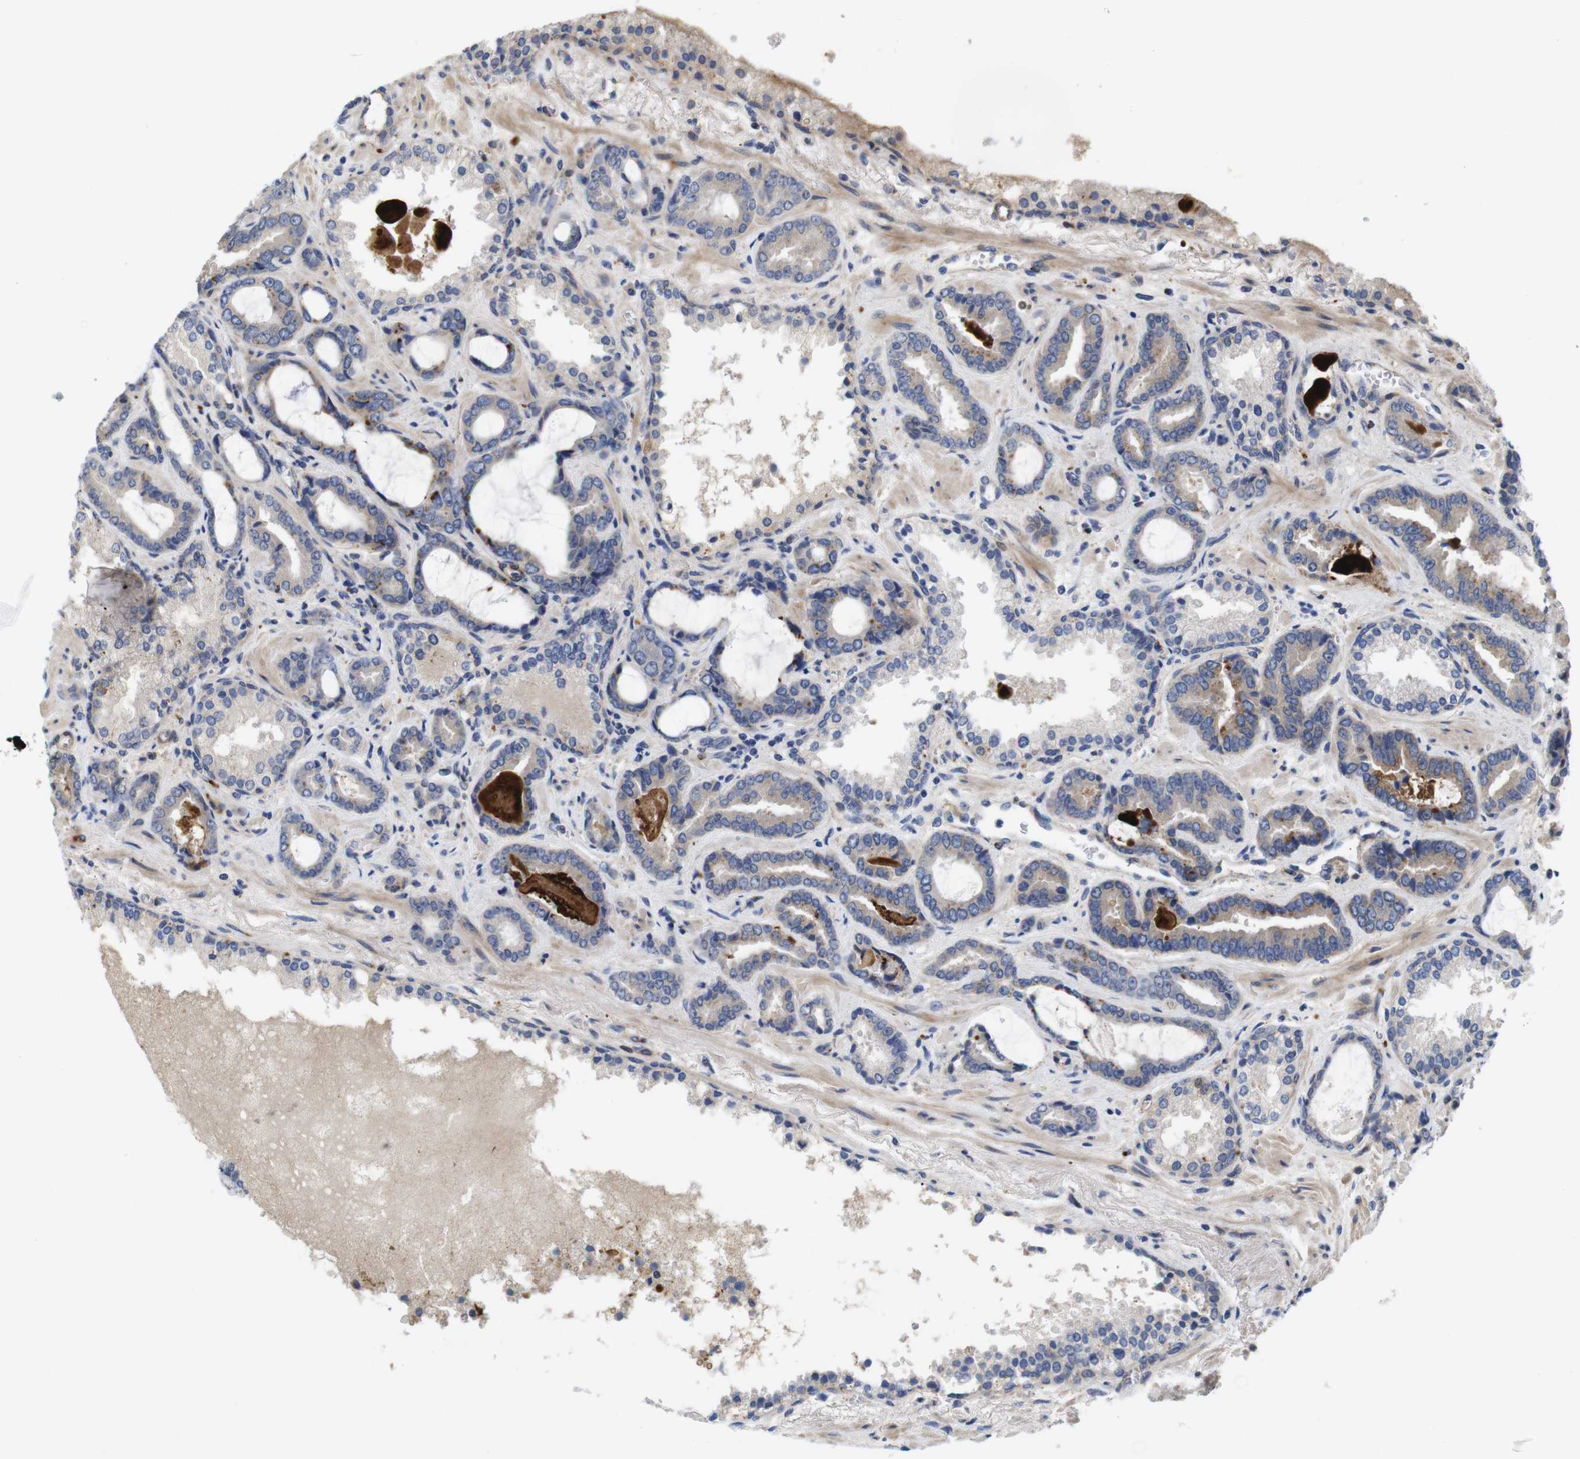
{"staining": {"intensity": "moderate", "quantity": "<25%", "location": "cytoplasmic/membranous"}, "tissue": "prostate cancer", "cell_type": "Tumor cells", "image_type": "cancer", "snomed": [{"axis": "morphology", "description": "Adenocarcinoma, Low grade"}, {"axis": "topography", "description": "Prostate"}], "caption": "Immunohistochemical staining of human low-grade adenocarcinoma (prostate) reveals moderate cytoplasmic/membranous protein expression in about <25% of tumor cells.", "gene": "SPRY3", "patient": {"sex": "male", "age": 60}}